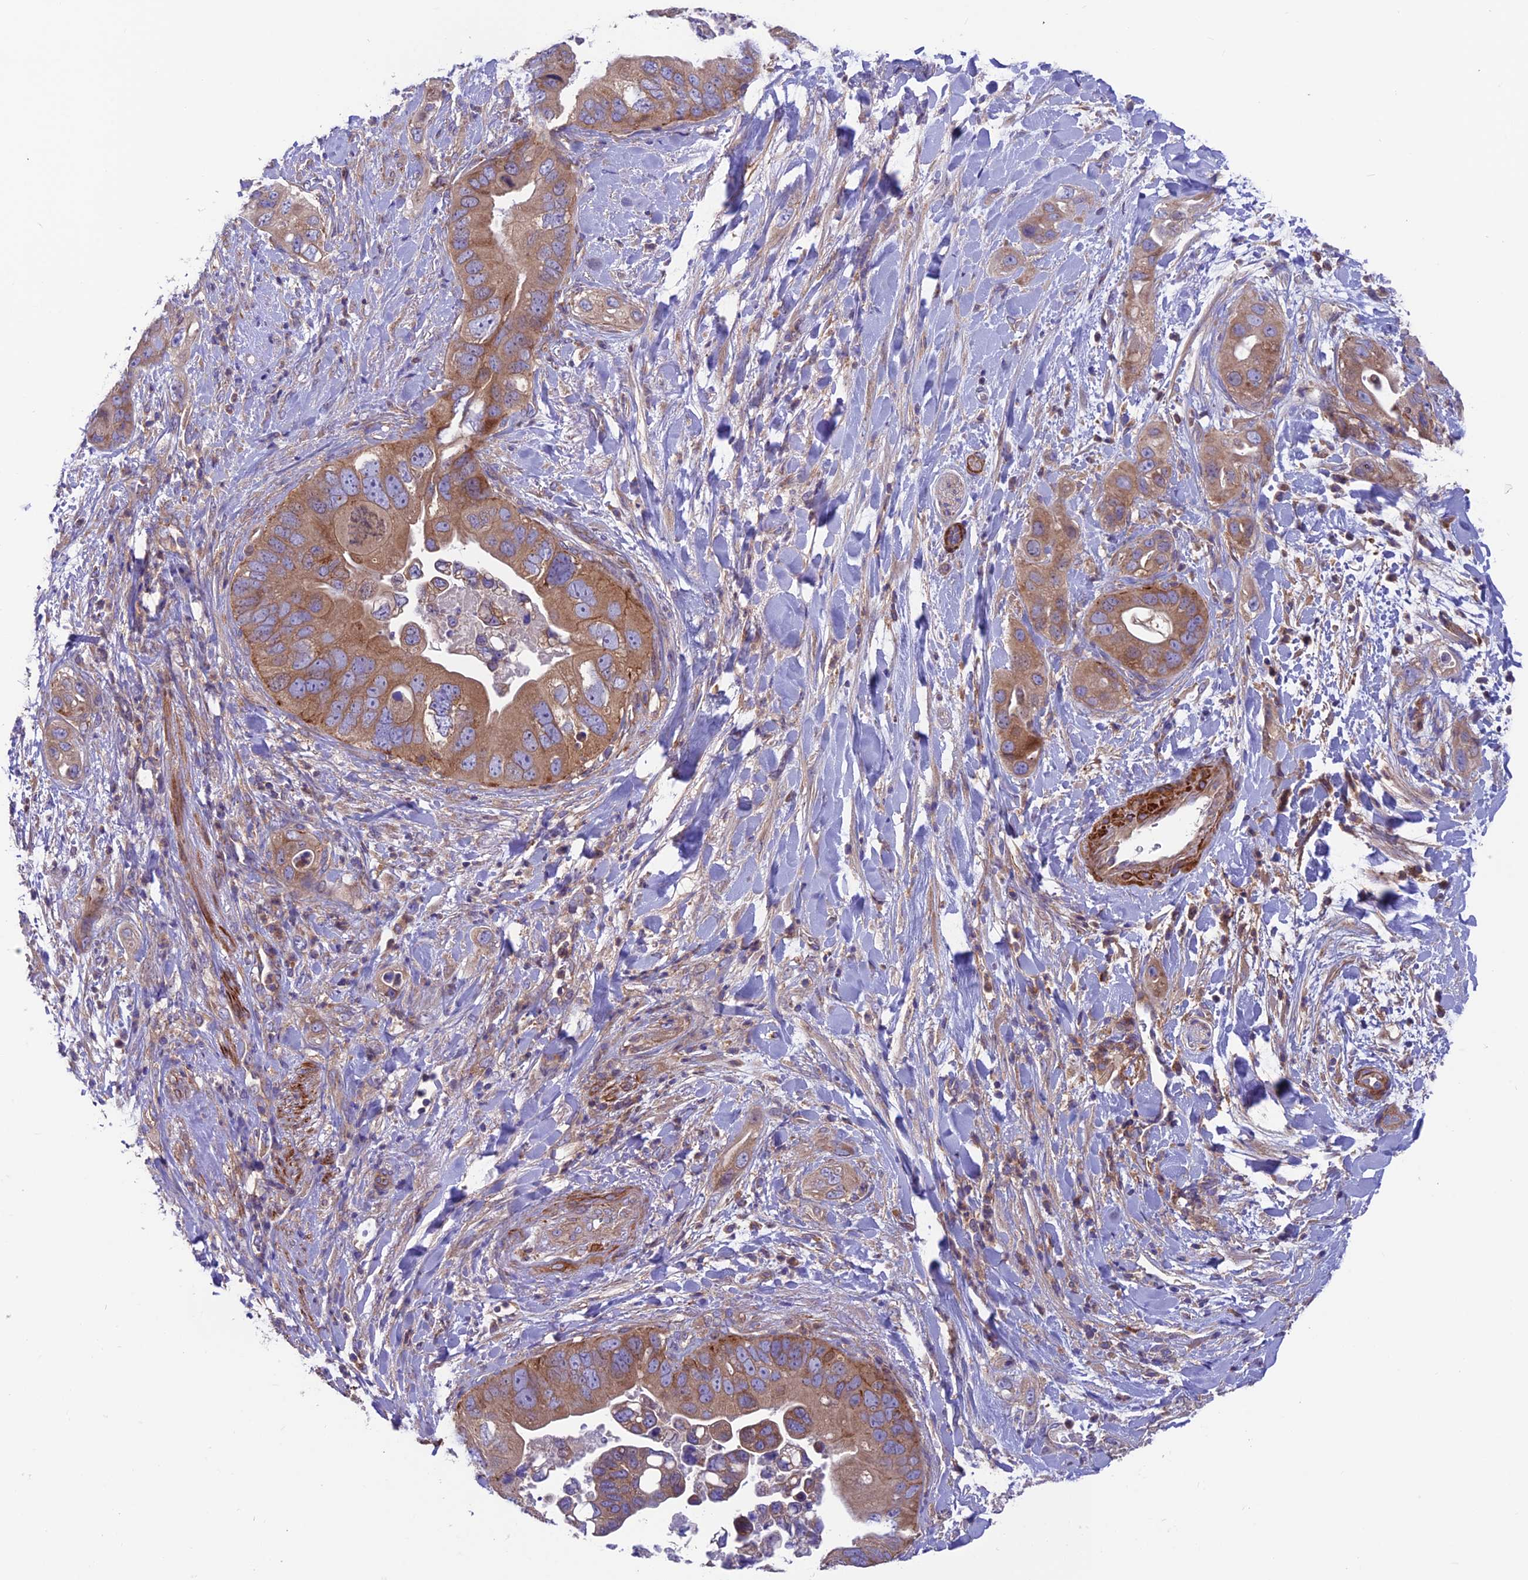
{"staining": {"intensity": "moderate", "quantity": ">75%", "location": "cytoplasmic/membranous"}, "tissue": "pancreatic cancer", "cell_type": "Tumor cells", "image_type": "cancer", "snomed": [{"axis": "morphology", "description": "Adenocarcinoma, NOS"}, {"axis": "topography", "description": "Pancreas"}], "caption": "An image showing moderate cytoplasmic/membranous positivity in about >75% of tumor cells in adenocarcinoma (pancreatic), as visualized by brown immunohistochemical staining.", "gene": "VPS16", "patient": {"sex": "female", "age": 78}}